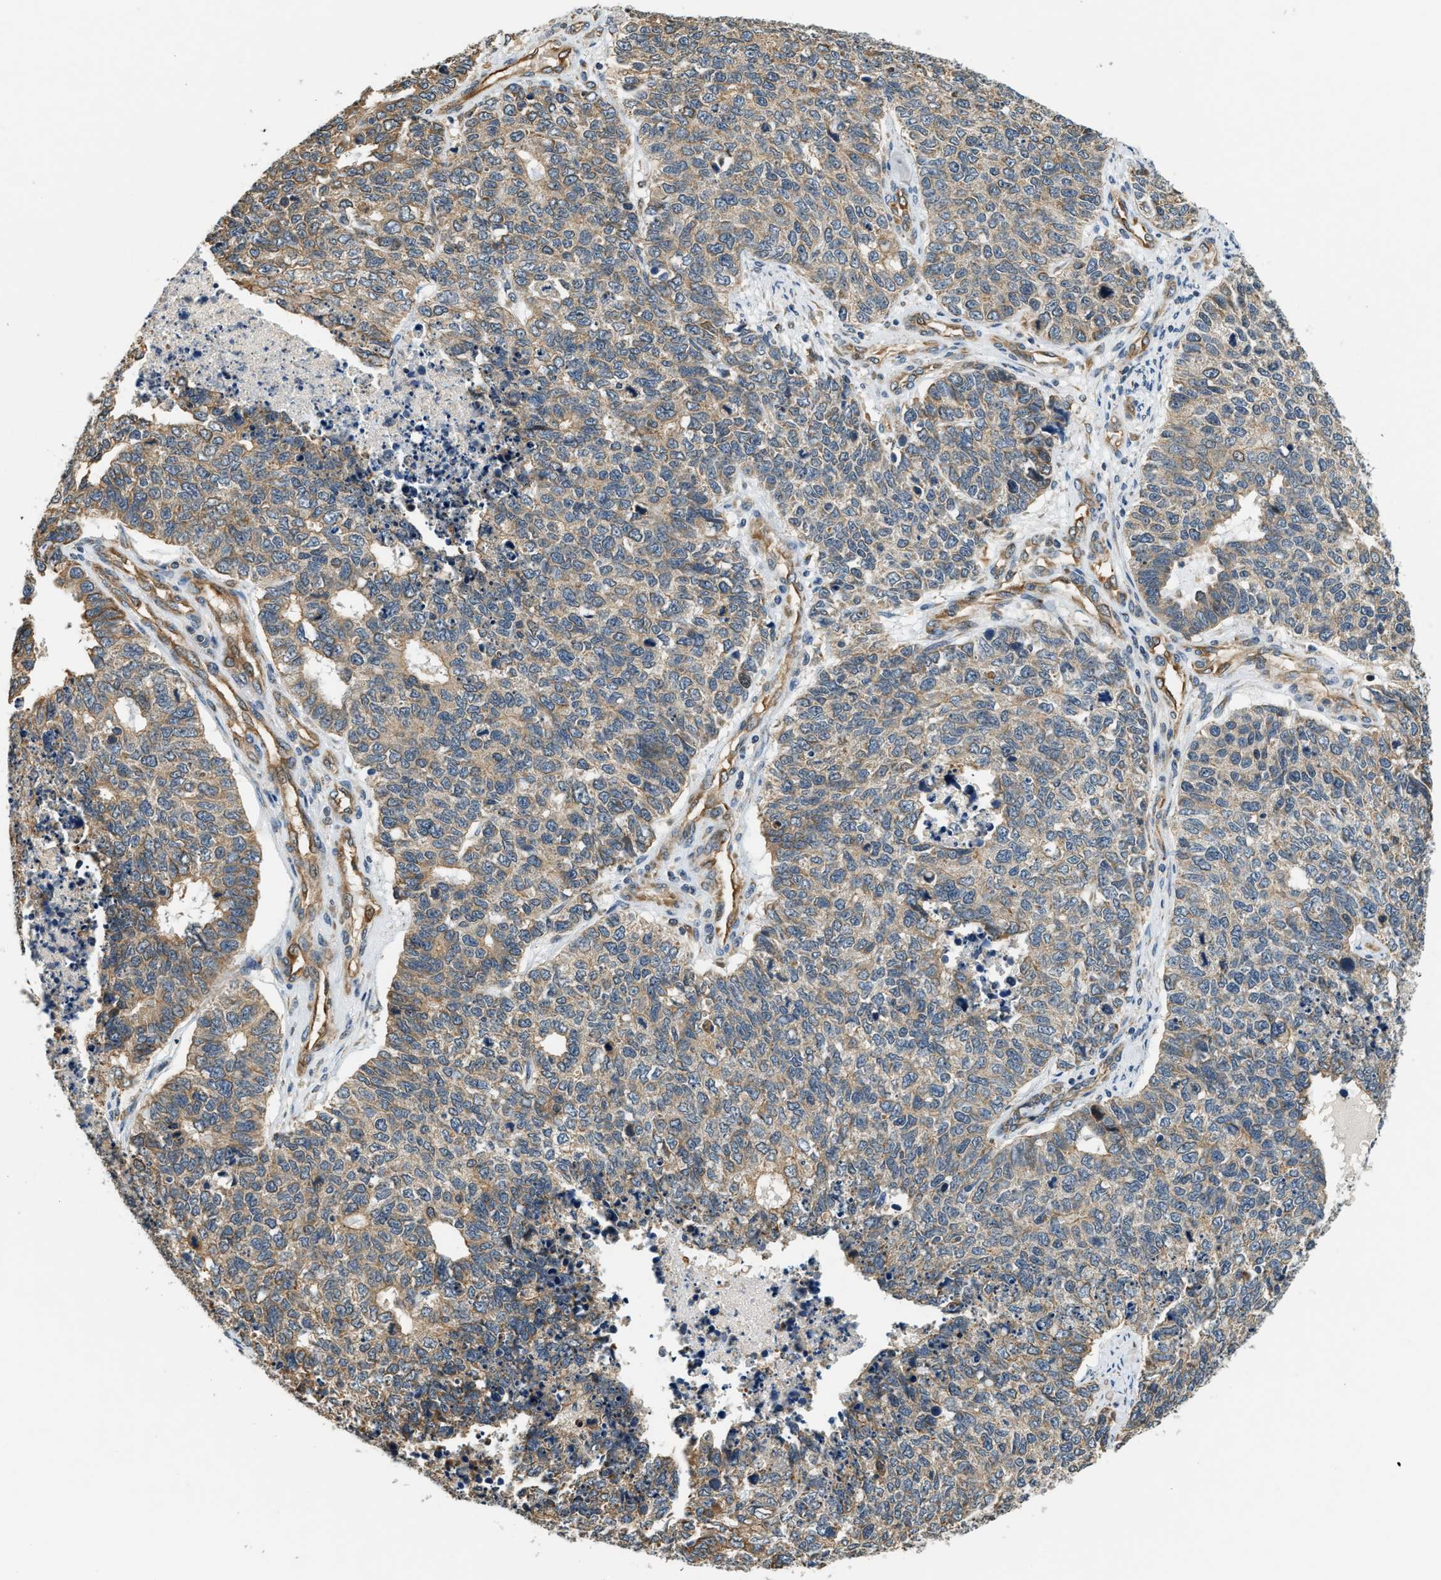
{"staining": {"intensity": "moderate", "quantity": ">75%", "location": "cytoplasmic/membranous"}, "tissue": "cervical cancer", "cell_type": "Tumor cells", "image_type": "cancer", "snomed": [{"axis": "morphology", "description": "Squamous cell carcinoma, NOS"}, {"axis": "topography", "description": "Cervix"}], "caption": "Moderate cytoplasmic/membranous protein expression is identified in approximately >75% of tumor cells in cervical cancer.", "gene": "ALOX12", "patient": {"sex": "female", "age": 63}}